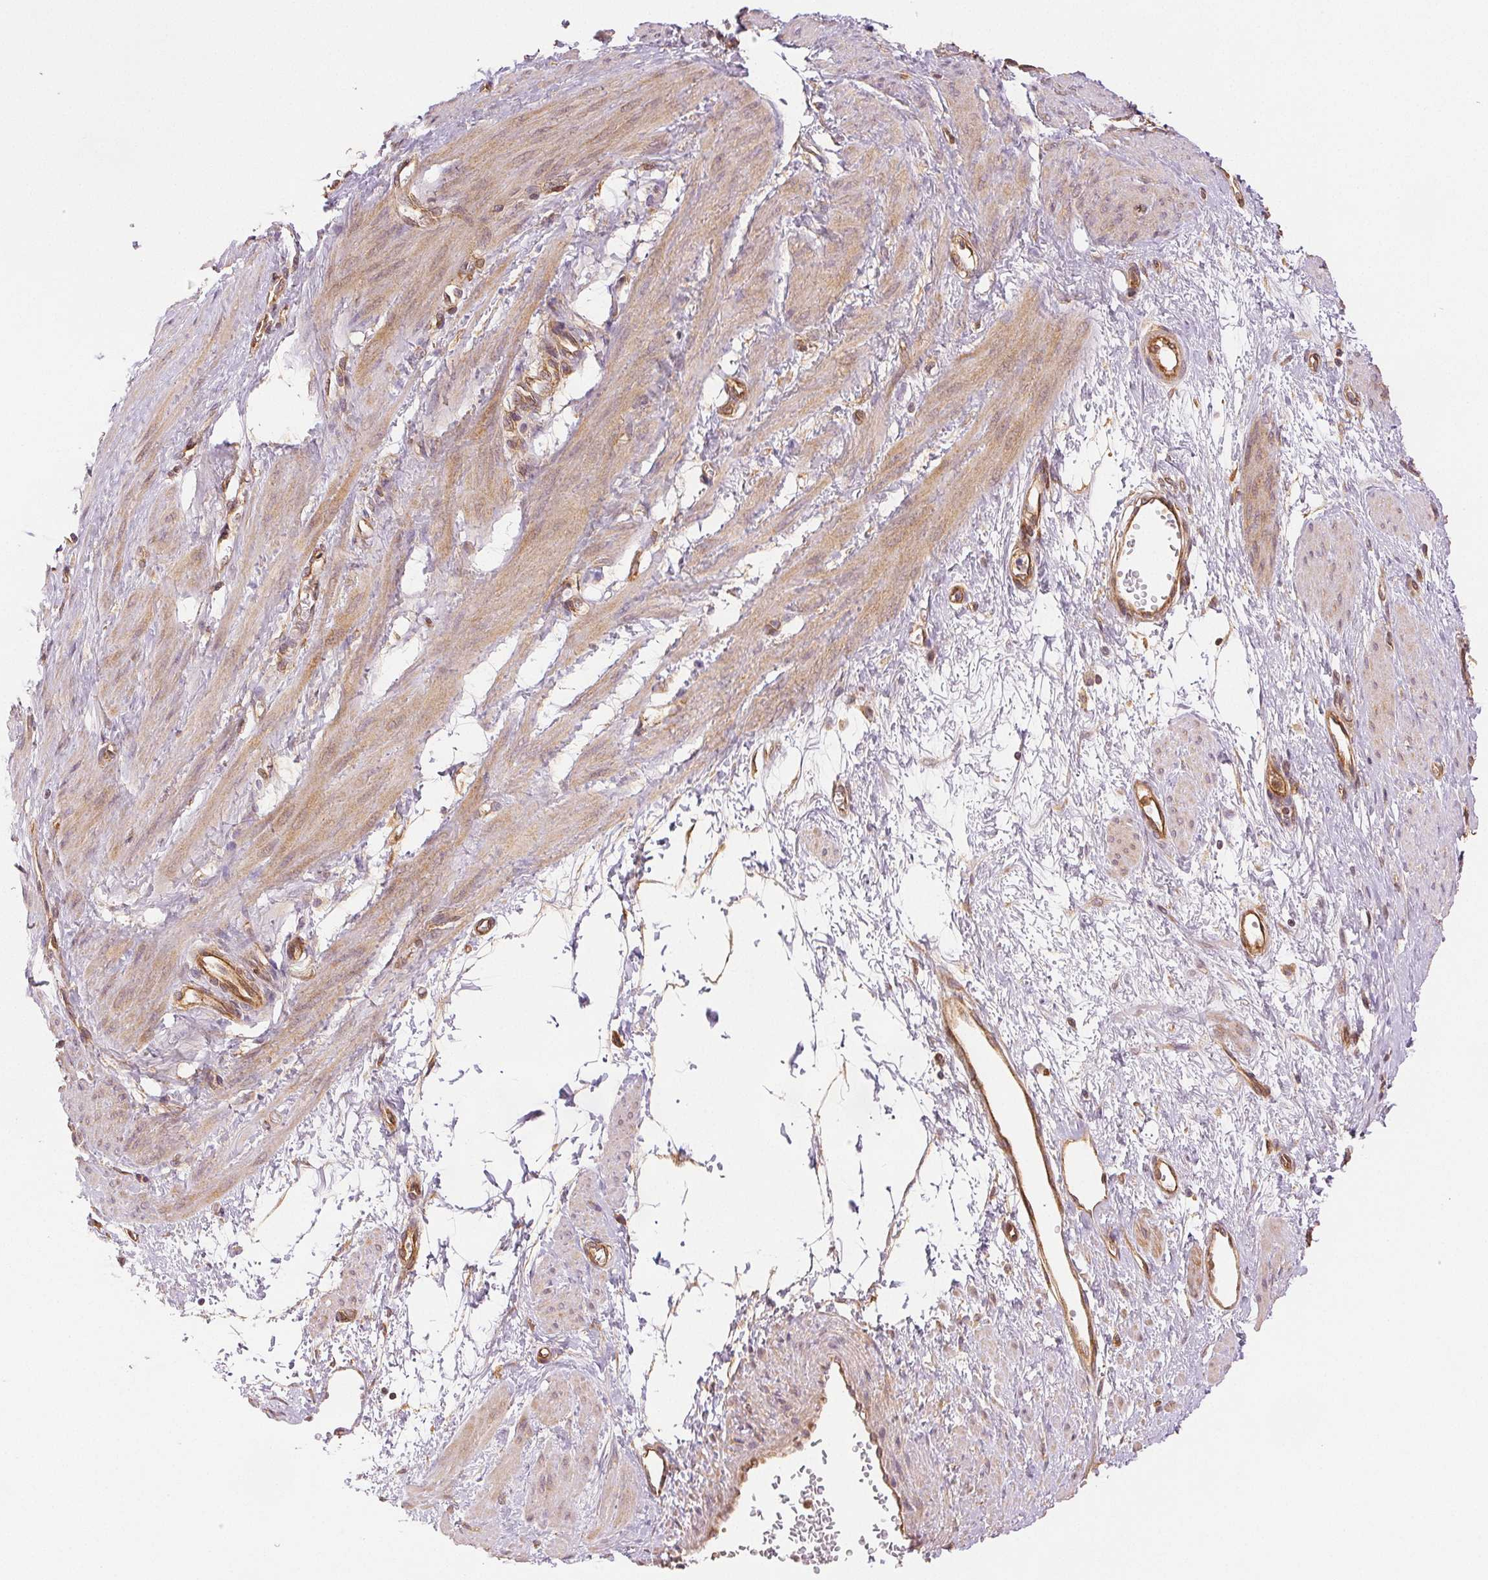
{"staining": {"intensity": "weak", "quantity": "25%-75%", "location": "cytoplasmic/membranous"}, "tissue": "smooth muscle", "cell_type": "Smooth muscle cells", "image_type": "normal", "snomed": [{"axis": "morphology", "description": "Normal tissue, NOS"}, {"axis": "topography", "description": "Smooth muscle"}, {"axis": "topography", "description": "Uterus"}], "caption": "DAB immunohistochemical staining of unremarkable human smooth muscle reveals weak cytoplasmic/membranous protein expression in about 25%-75% of smooth muscle cells. (Brightfield microscopy of DAB IHC at high magnification).", "gene": "DIAPH2", "patient": {"sex": "female", "age": 39}}